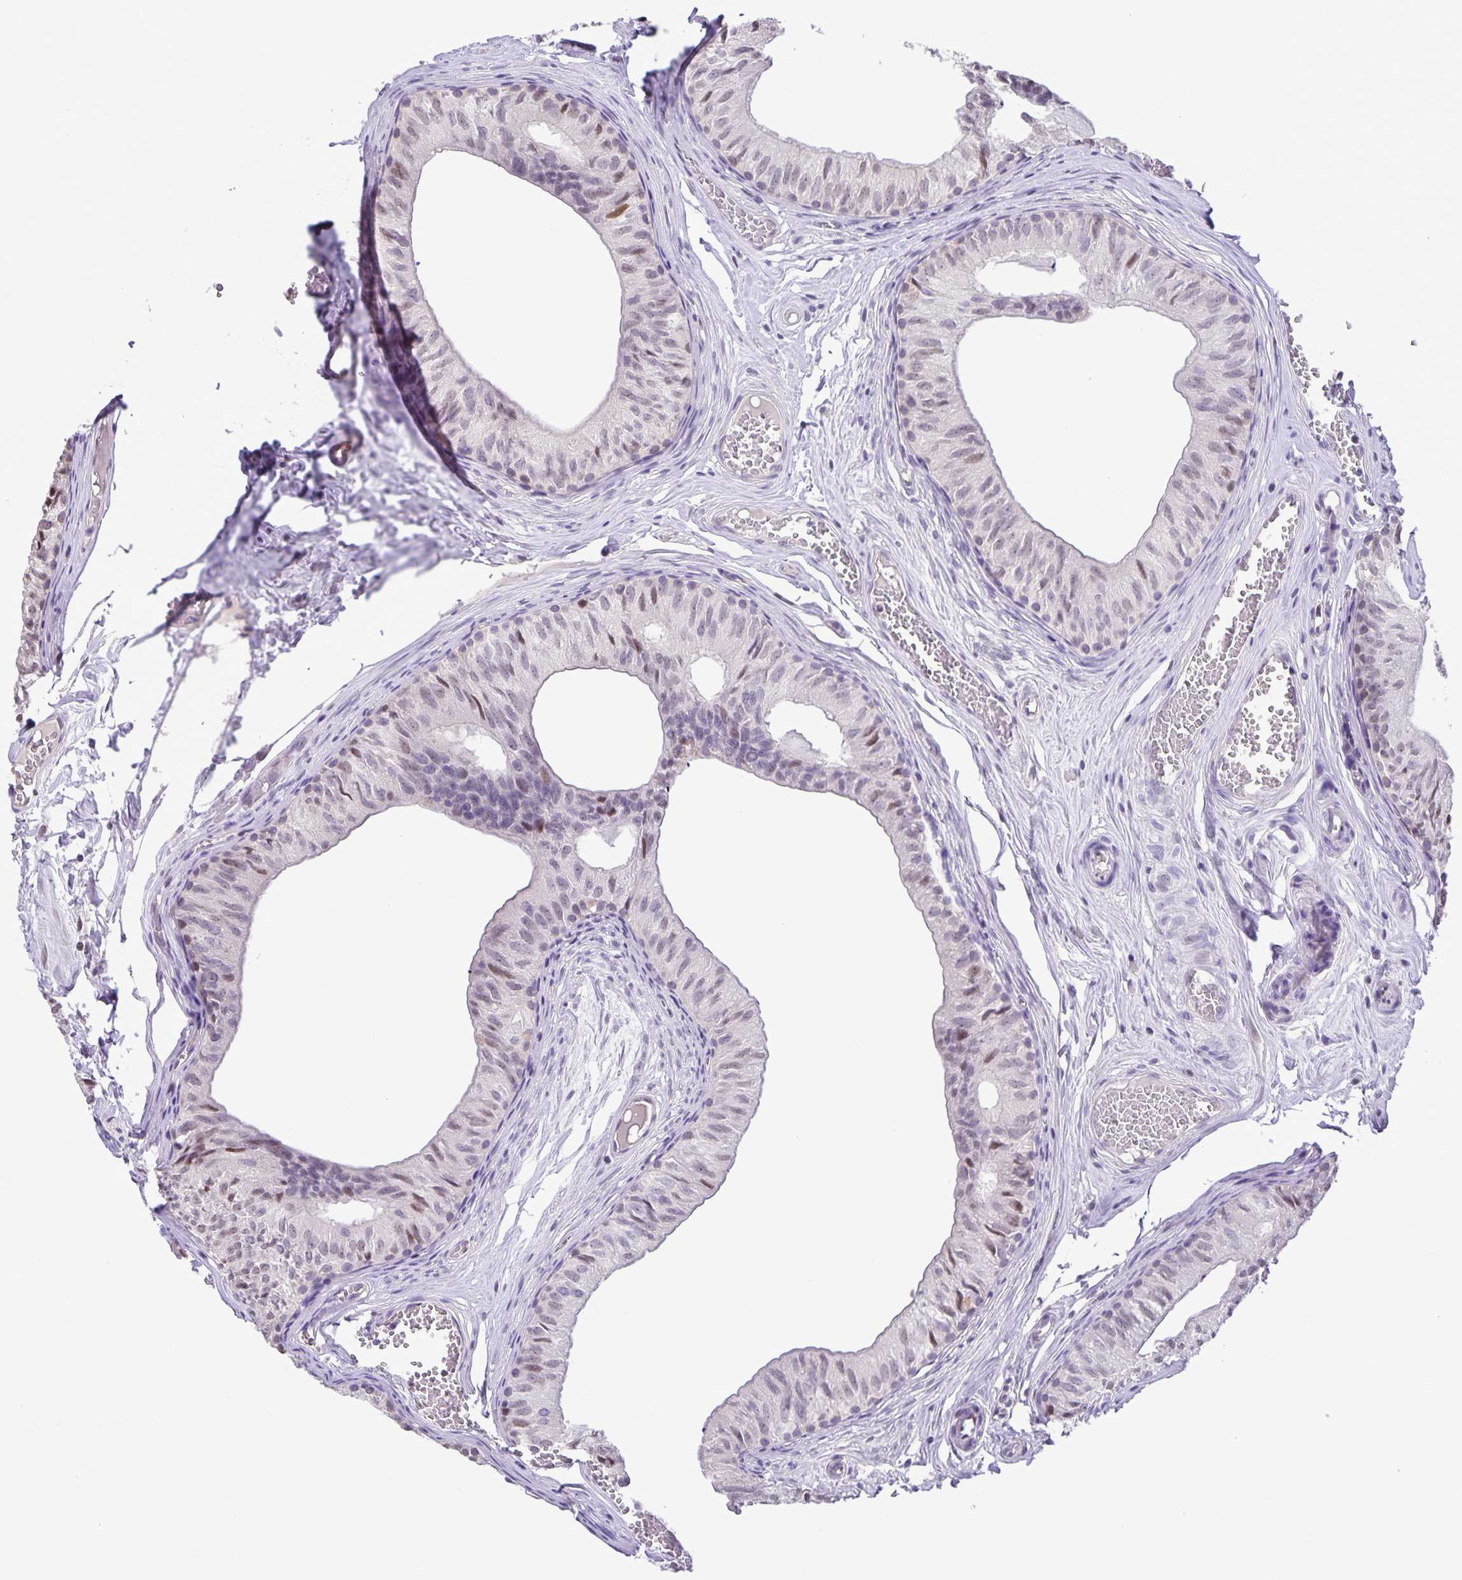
{"staining": {"intensity": "weak", "quantity": "25%-75%", "location": "nuclear"}, "tissue": "epididymis", "cell_type": "Glandular cells", "image_type": "normal", "snomed": [{"axis": "morphology", "description": "Normal tissue, NOS"}, {"axis": "topography", "description": "Epididymis"}], "caption": "Immunohistochemical staining of benign human epididymis exhibits 25%-75% levels of weak nuclear protein expression in about 25%-75% of glandular cells. (DAB (3,3'-diaminobenzidine) = brown stain, brightfield microscopy at high magnification).", "gene": "ONECUT2", "patient": {"sex": "male", "age": 25}}